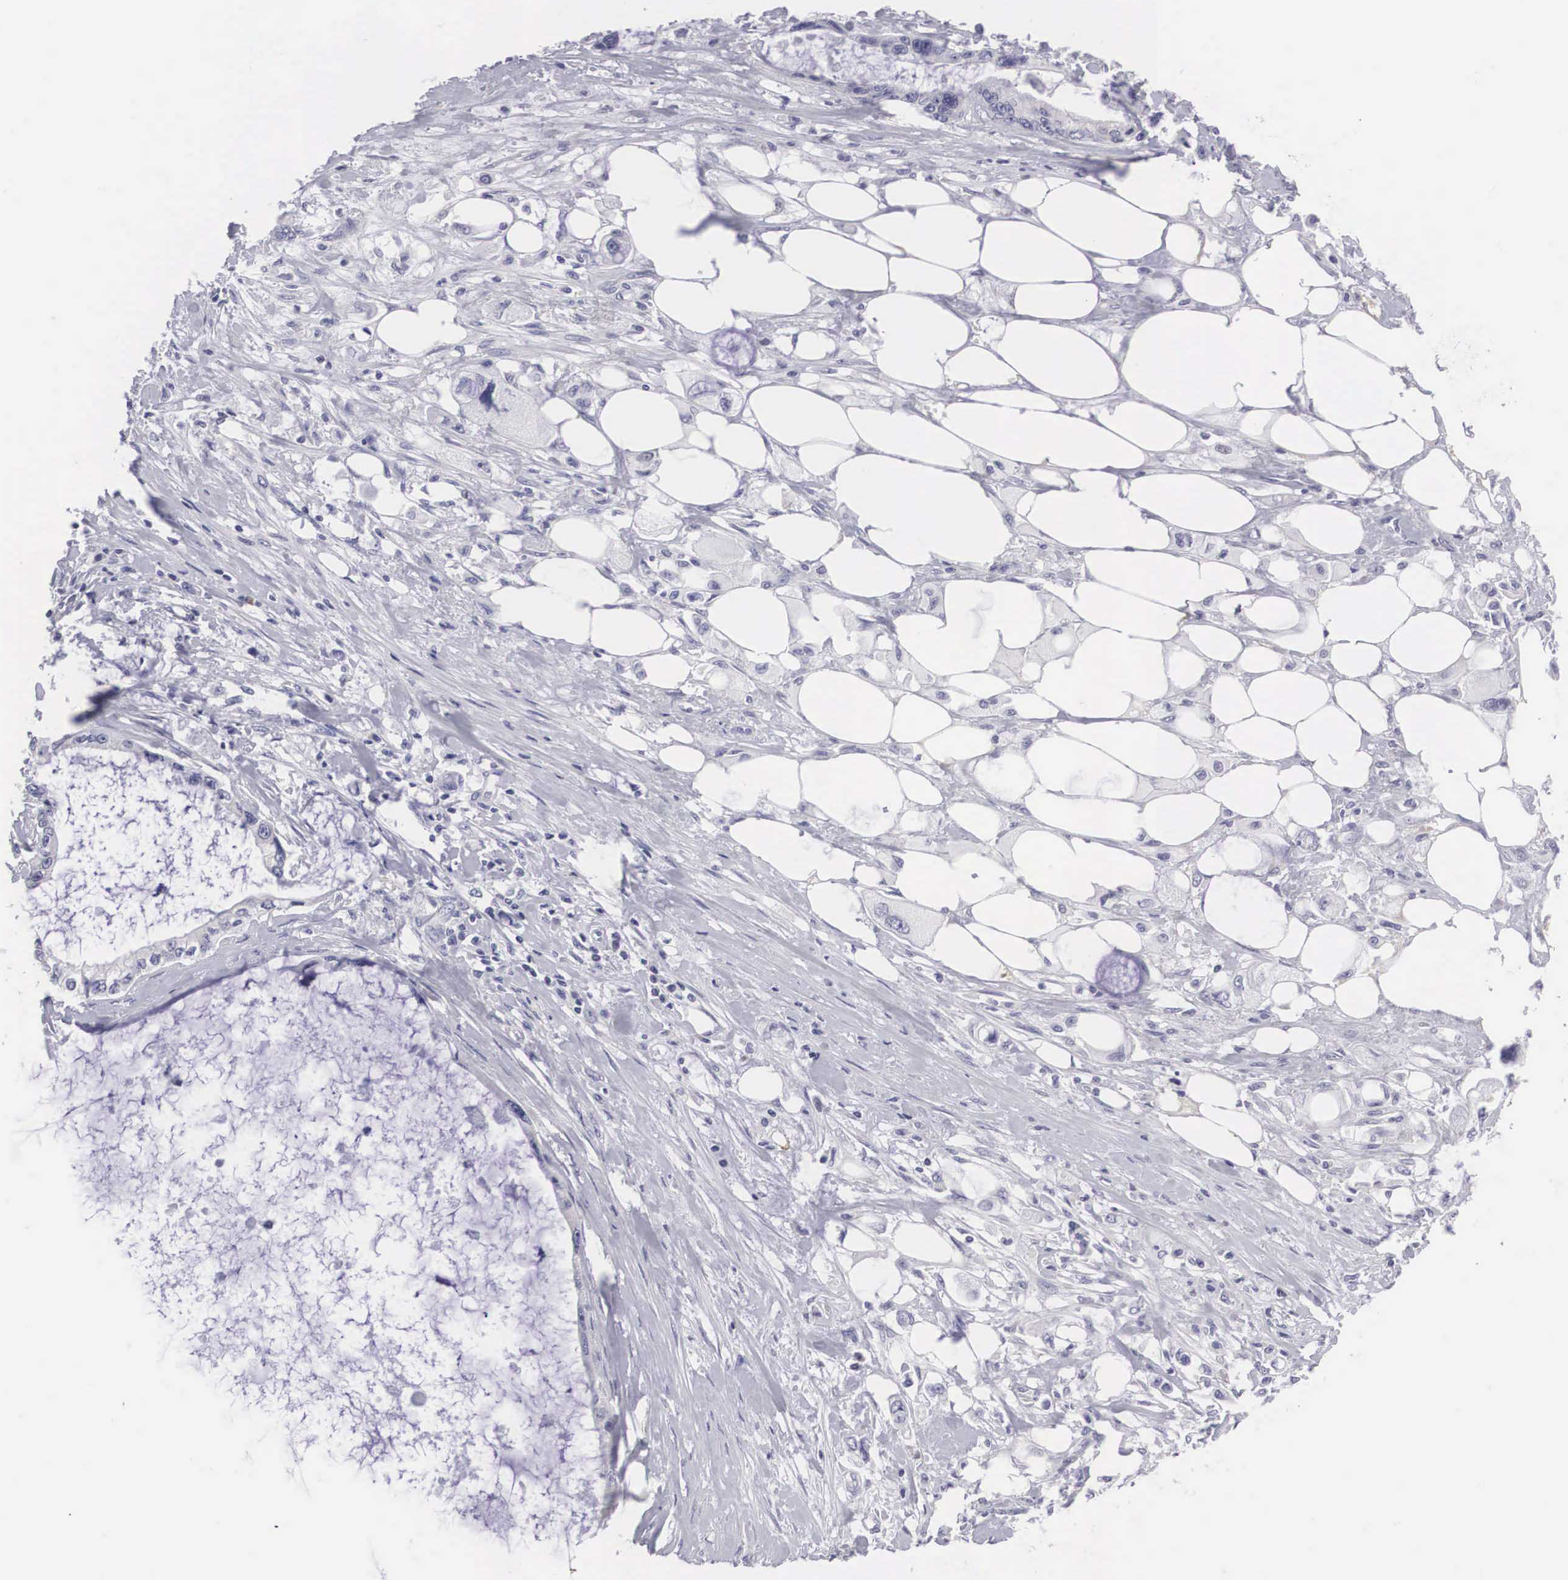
{"staining": {"intensity": "negative", "quantity": "none", "location": "none"}, "tissue": "pancreatic cancer", "cell_type": "Tumor cells", "image_type": "cancer", "snomed": [{"axis": "morphology", "description": "Adenocarcinoma, NOS"}, {"axis": "topography", "description": "Pancreas"}, {"axis": "topography", "description": "Stomach, upper"}], "caption": "Tumor cells are negative for brown protein staining in pancreatic cancer (adenocarcinoma). (DAB (3,3'-diaminobenzidine) immunohistochemistry, high magnification).", "gene": "ARMCX3", "patient": {"sex": "male", "age": 77}}